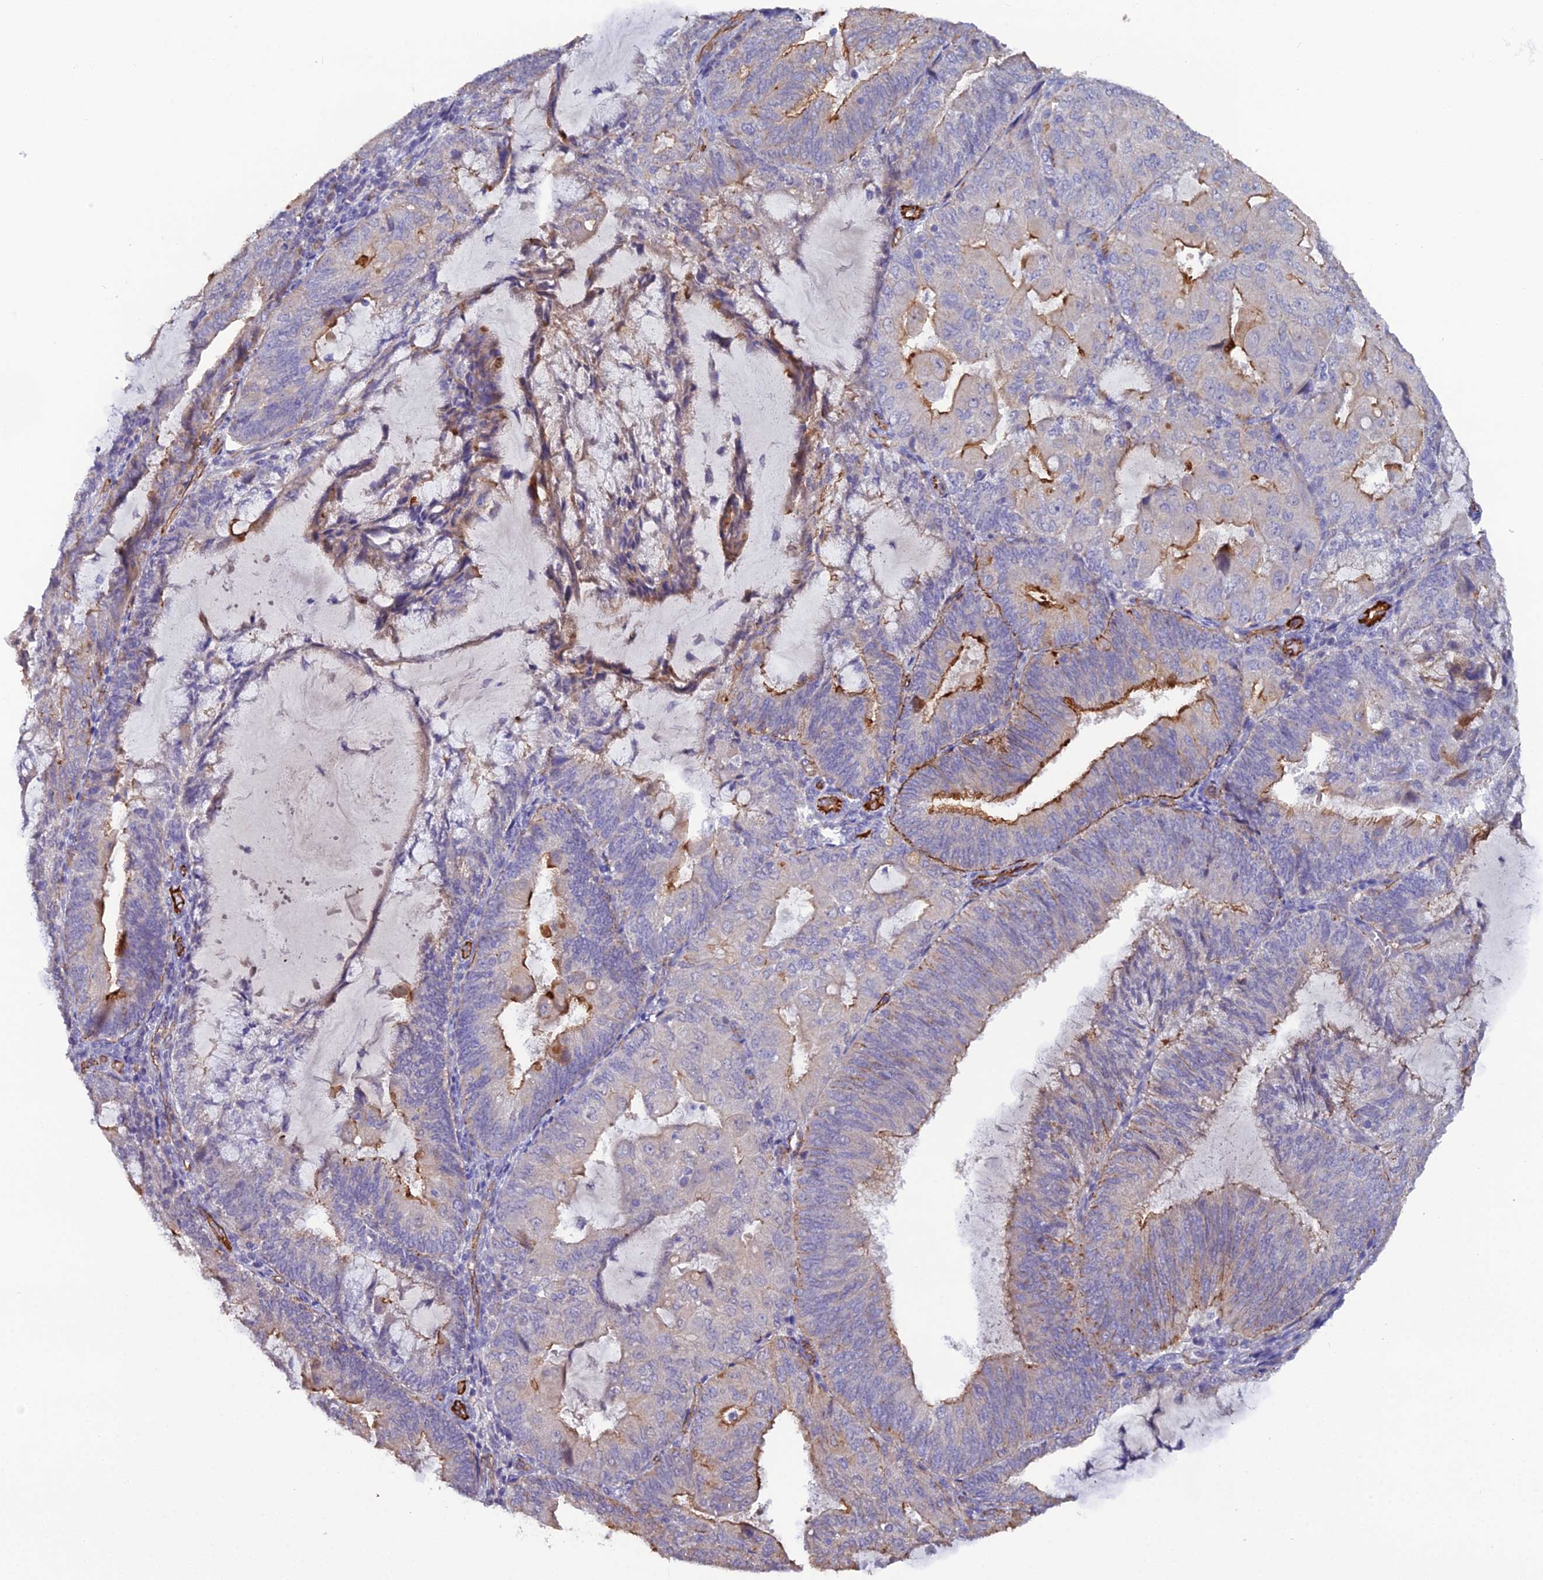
{"staining": {"intensity": "moderate", "quantity": "25%-75%", "location": "cytoplasmic/membranous"}, "tissue": "endometrial cancer", "cell_type": "Tumor cells", "image_type": "cancer", "snomed": [{"axis": "morphology", "description": "Adenocarcinoma, NOS"}, {"axis": "topography", "description": "Endometrium"}], "caption": "Human endometrial cancer (adenocarcinoma) stained for a protein (brown) shows moderate cytoplasmic/membranous positive expression in approximately 25%-75% of tumor cells.", "gene": "CFAP47", "patient": {"sex": "female", "age": 81}}